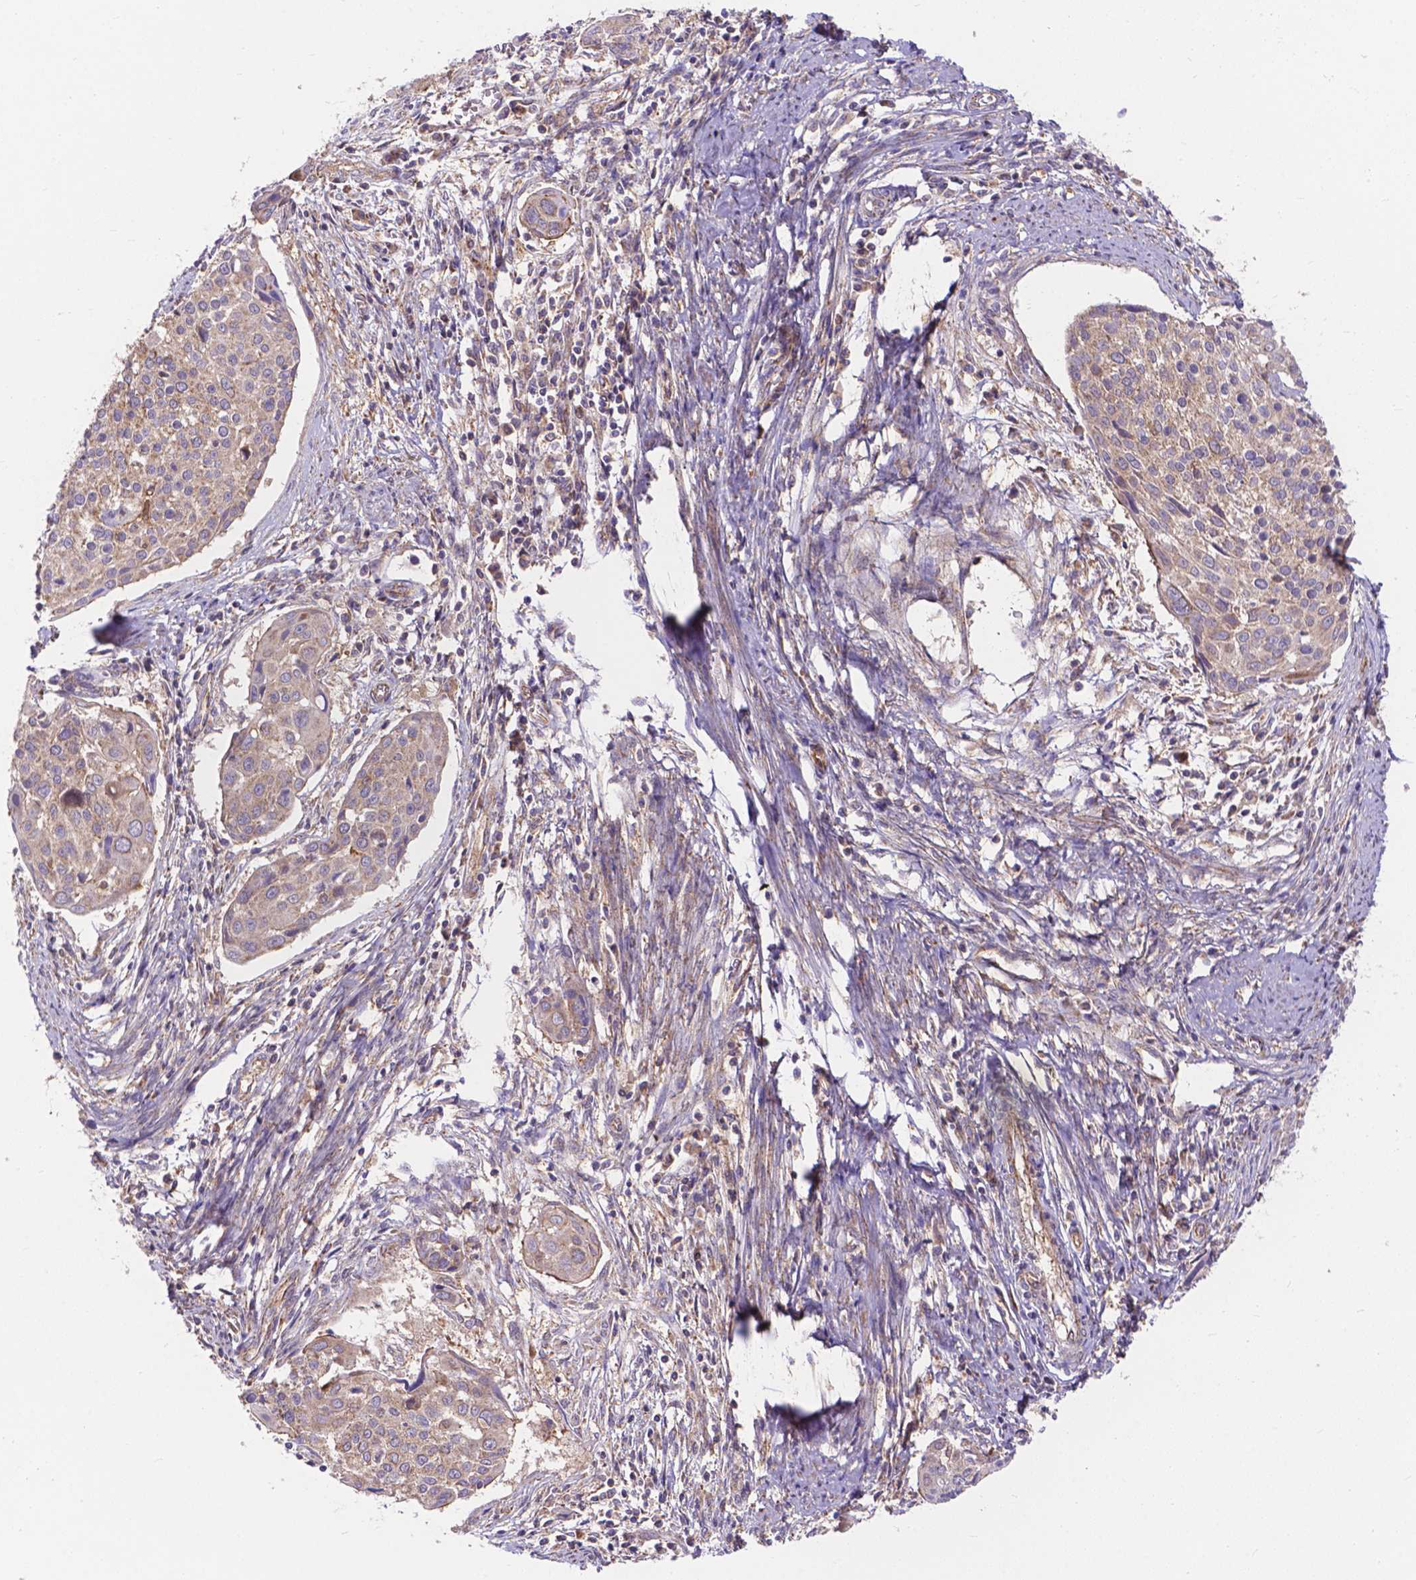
{"staining": {"intensity": "moderate", "quantity": "25%-75%", "location": "cytoplasmic/membranous"}, "tissue": "cervical cancer", "cell_type": "Tumor cells", "image_type": "cancer", "snomed": [{"axis": "morphology", "description": "Squamous cell carcinoma, NOS"}, {"axis": "topography", "description": "Cervix"}], "caption": "Cervical cancer stained with a protein marker reveals moderate staining in tumor cells.", "gene": "AK3", "patient": {"sex": "female", "age": 39}}